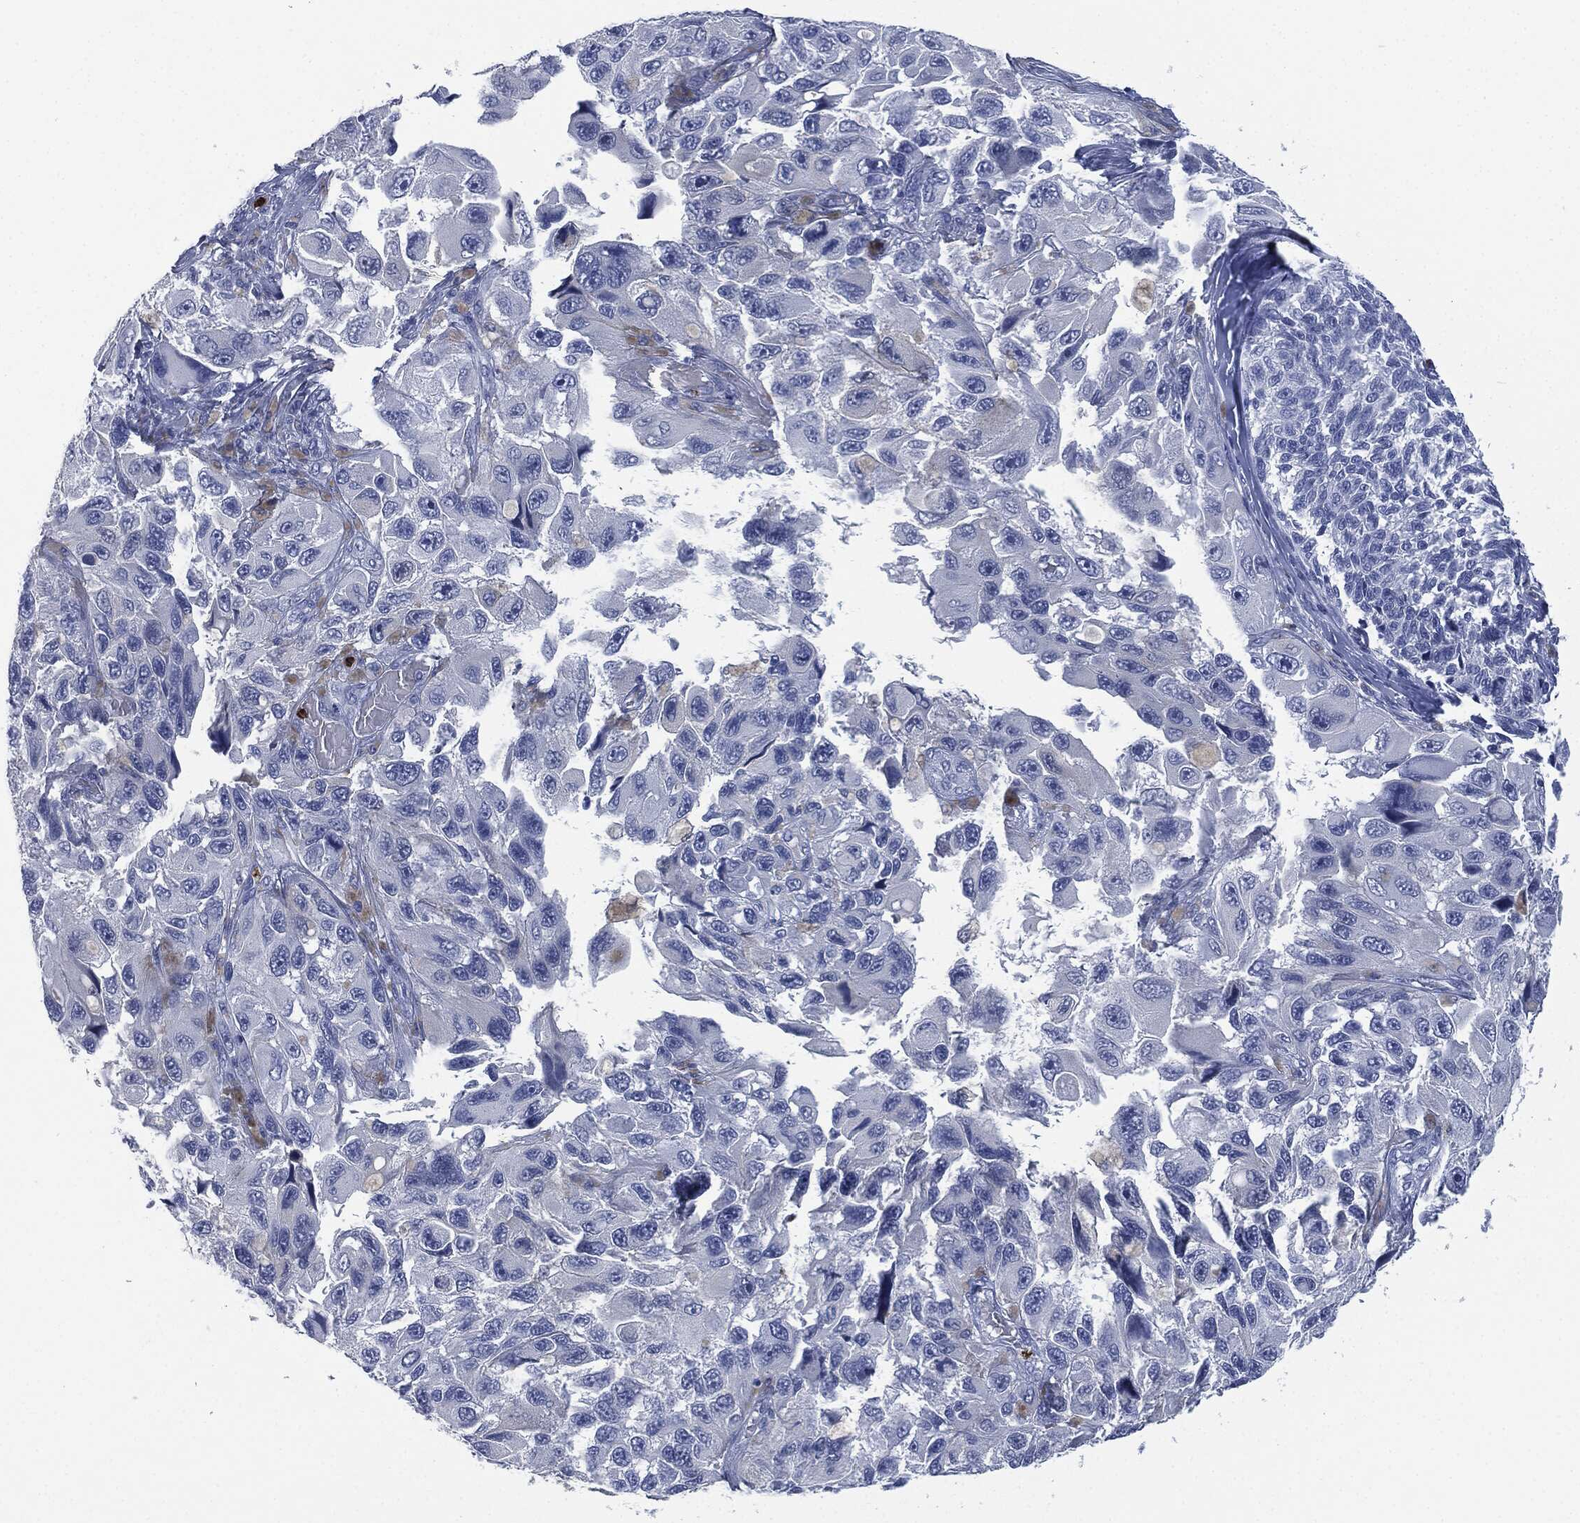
{"staining": {"intensity": "negative", "quantity": "none", "location": "none"}, "tissue": "melanoma", "cell_type": "Tumor cells", "image_type": "cancer", "snomed": [{"axis": "morphology", "description": "Malignant melanoma, NOS"}, {"axis": "topography", "description": "Skin"}], "caption": "The micrograph displays no staining of tumor cells in melanoma.", "gene": "CEACAM8", "patient": {"sex": "female", "age": 73}}